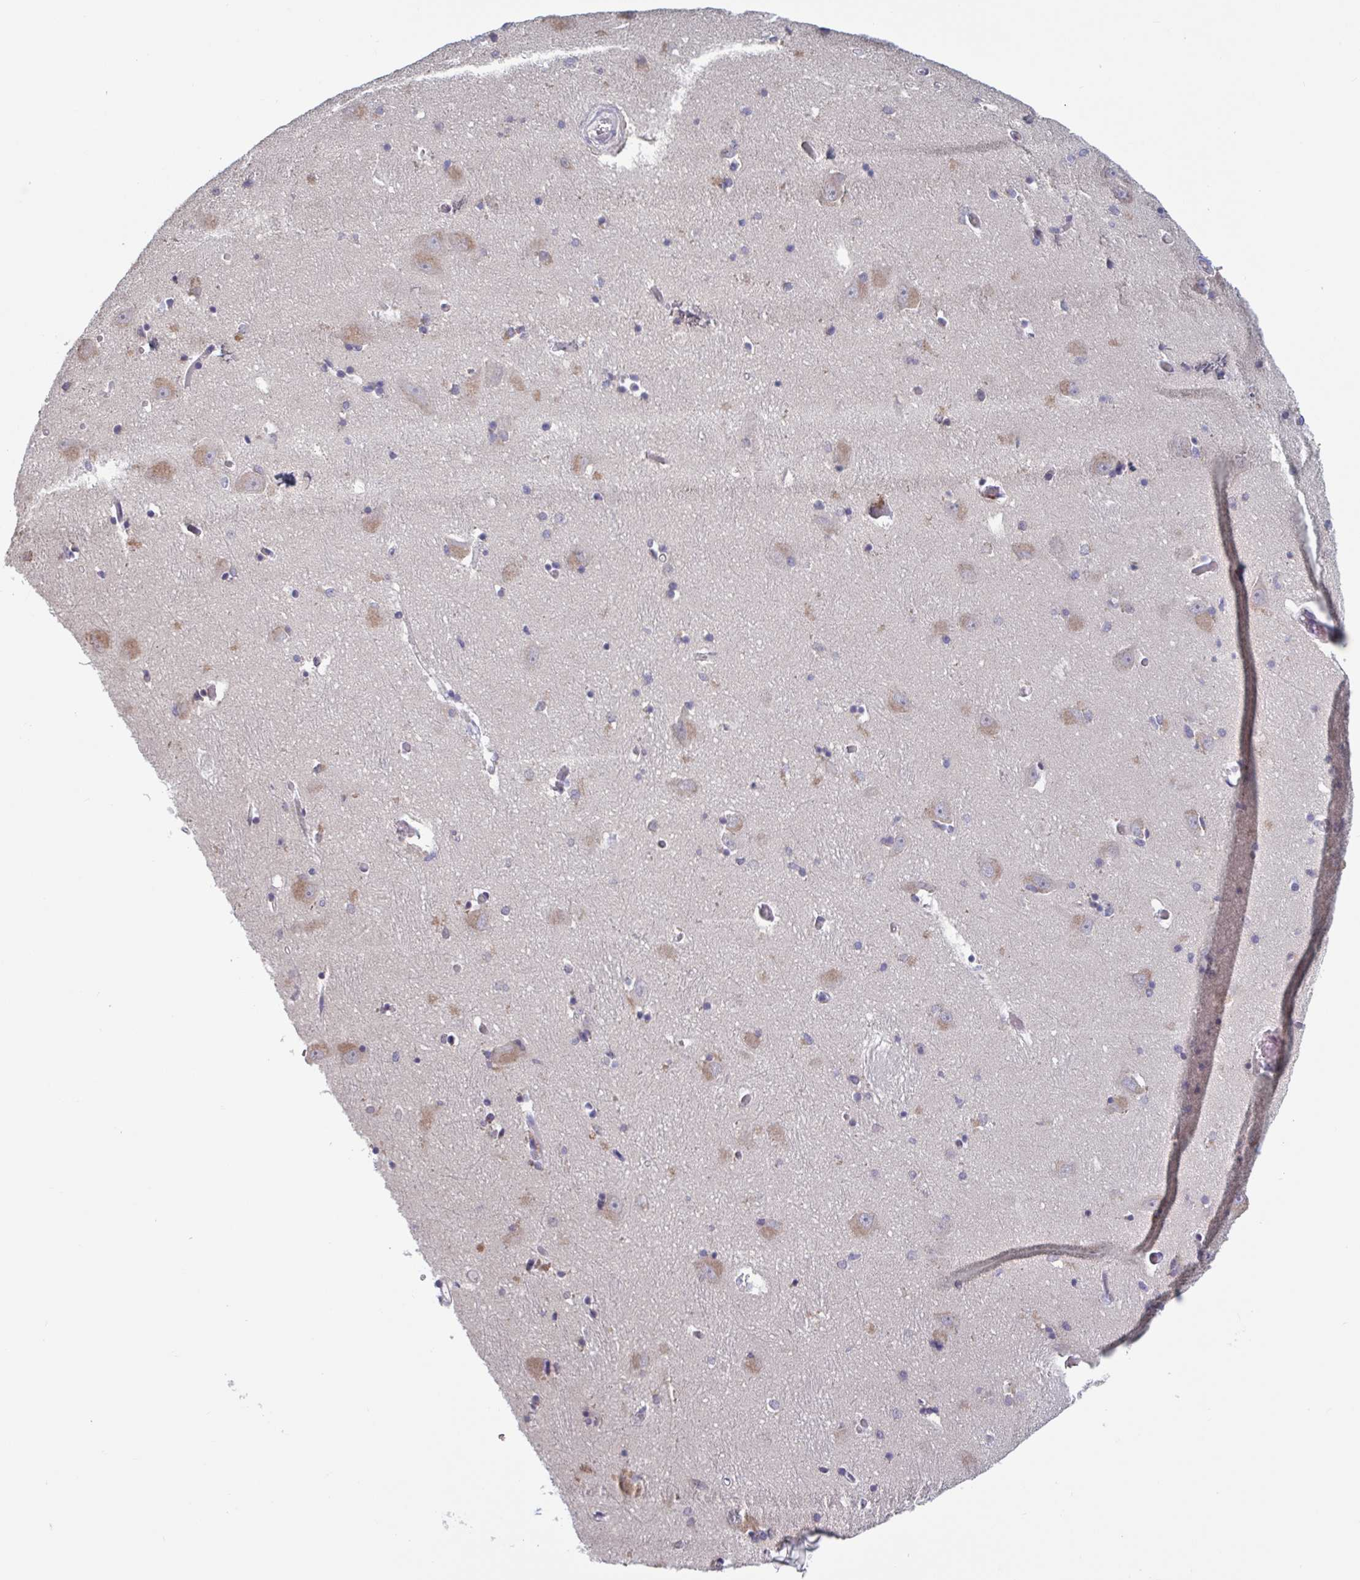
{"staining": {"intensity": "negative", "quantity": "none", "location": "none"}, "tissue": "caudate", "cell_type": "Glial cells", "image_type": "normal", "snomed": [{"axis": "morphology", "description": "Normal tissue, NOS"}, {"axis": "topography", "description": "Lateral ventricle wall"}, {"axis": "topography", "description": "Hippocampus"}], "caption": "An immunohistochemistry micrograph of benign caudate is shown. There is no staining in glial cells of caudate.", "gene": "CD1E", "patient": {"sex": "female", "age": 63}}